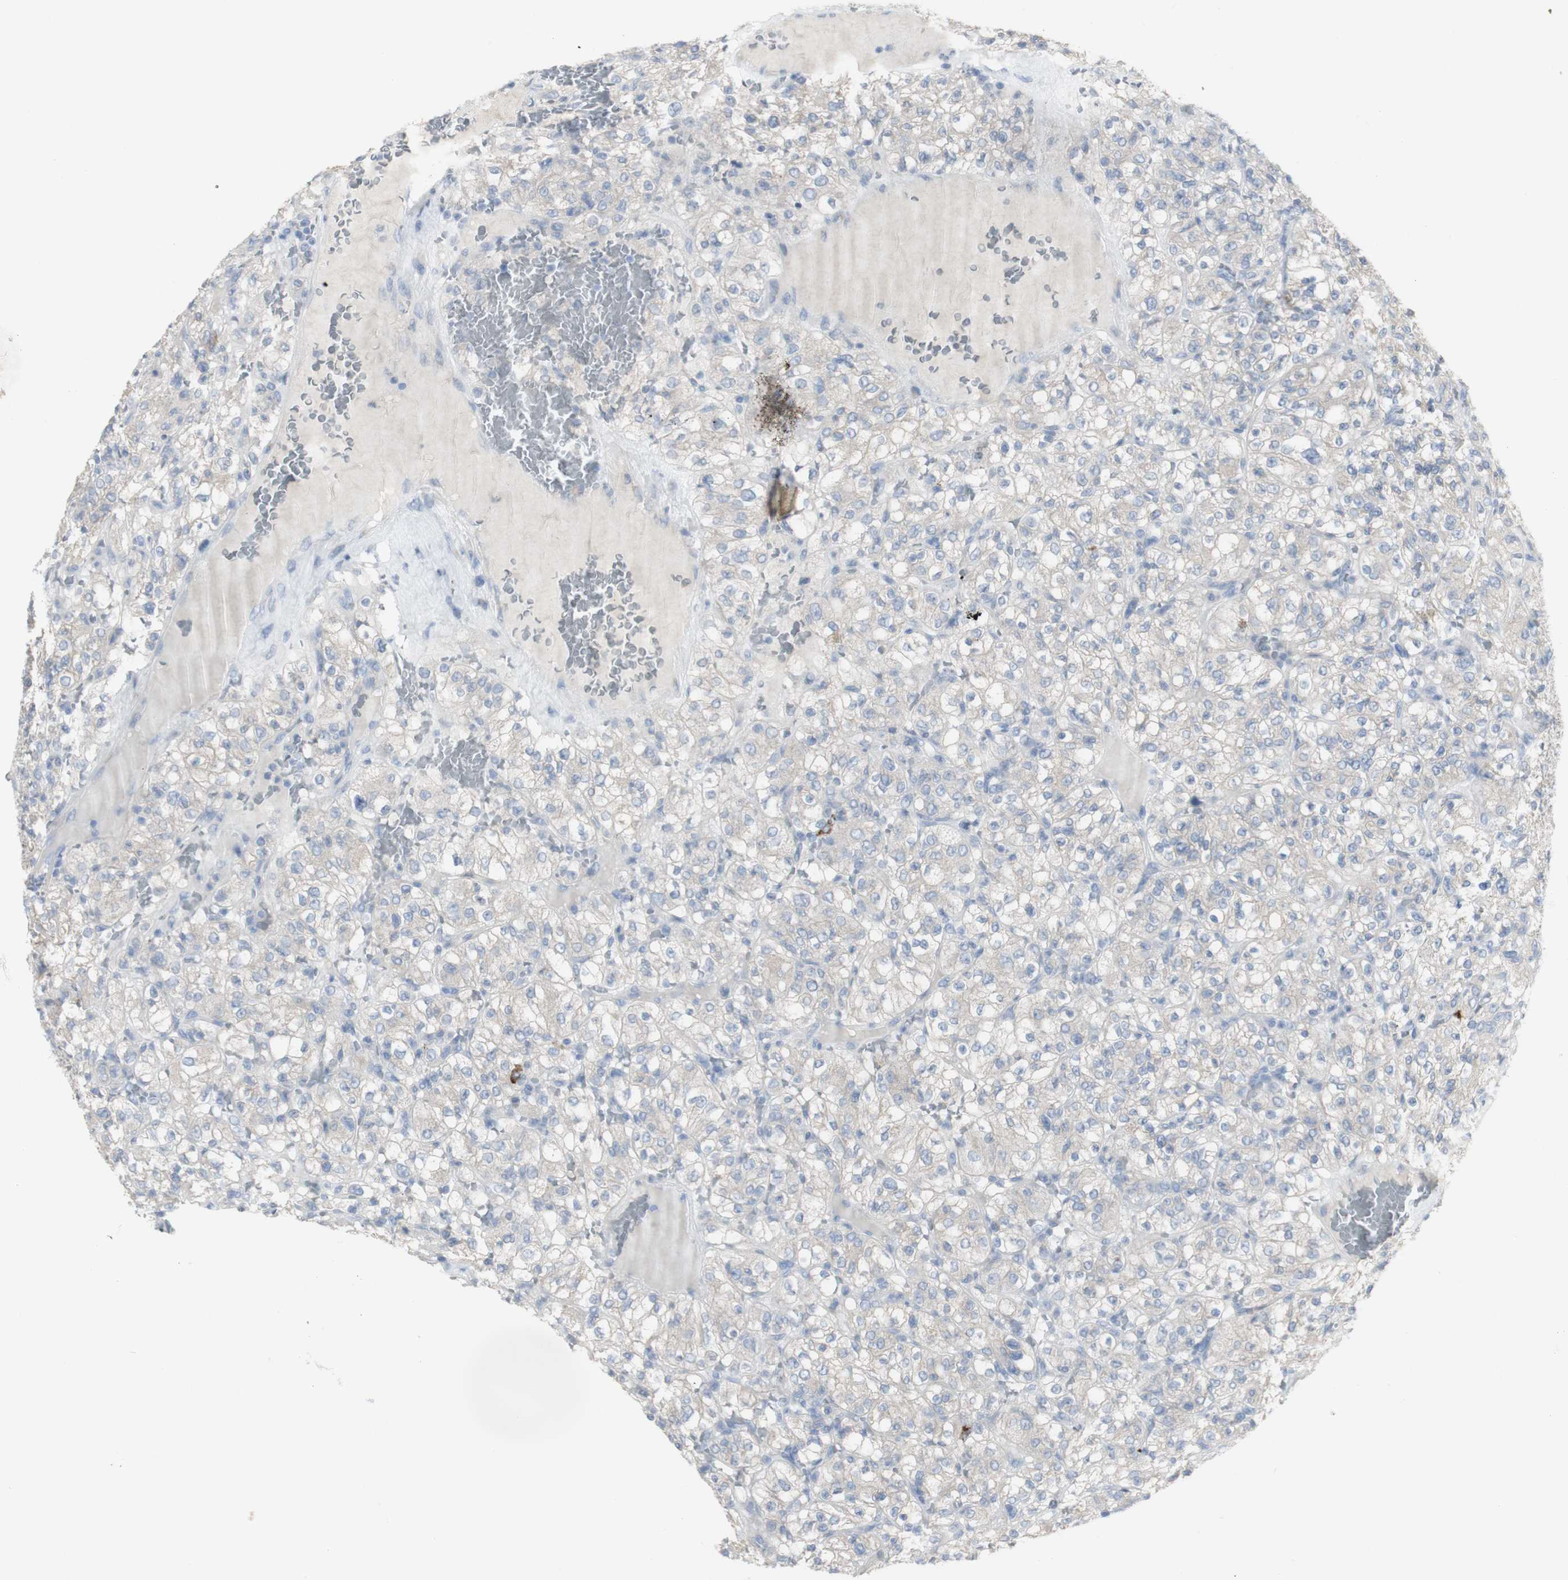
{"staining": {"intensity": "weak", "quantity": "<25%", "location": "cytoplasmic/membranous"}, "tissue": "renal cancer", "cell_type": "Tumor cells", "image_type": "cancer", "snomed": [{"axis": "morphology", "description": "Normal tissue, NOS"}, {"axis": "morphology", "description": "Adenocarcinoma, NOS"}, {"axis": "topography", "description": "Kidney"}], "caption": "Image shows no protein expression in tumor cells of renal cancer (adenocarcinoma) tissue.", "gene": "CD207", "patient": {"sex": "female", "age": 72}}